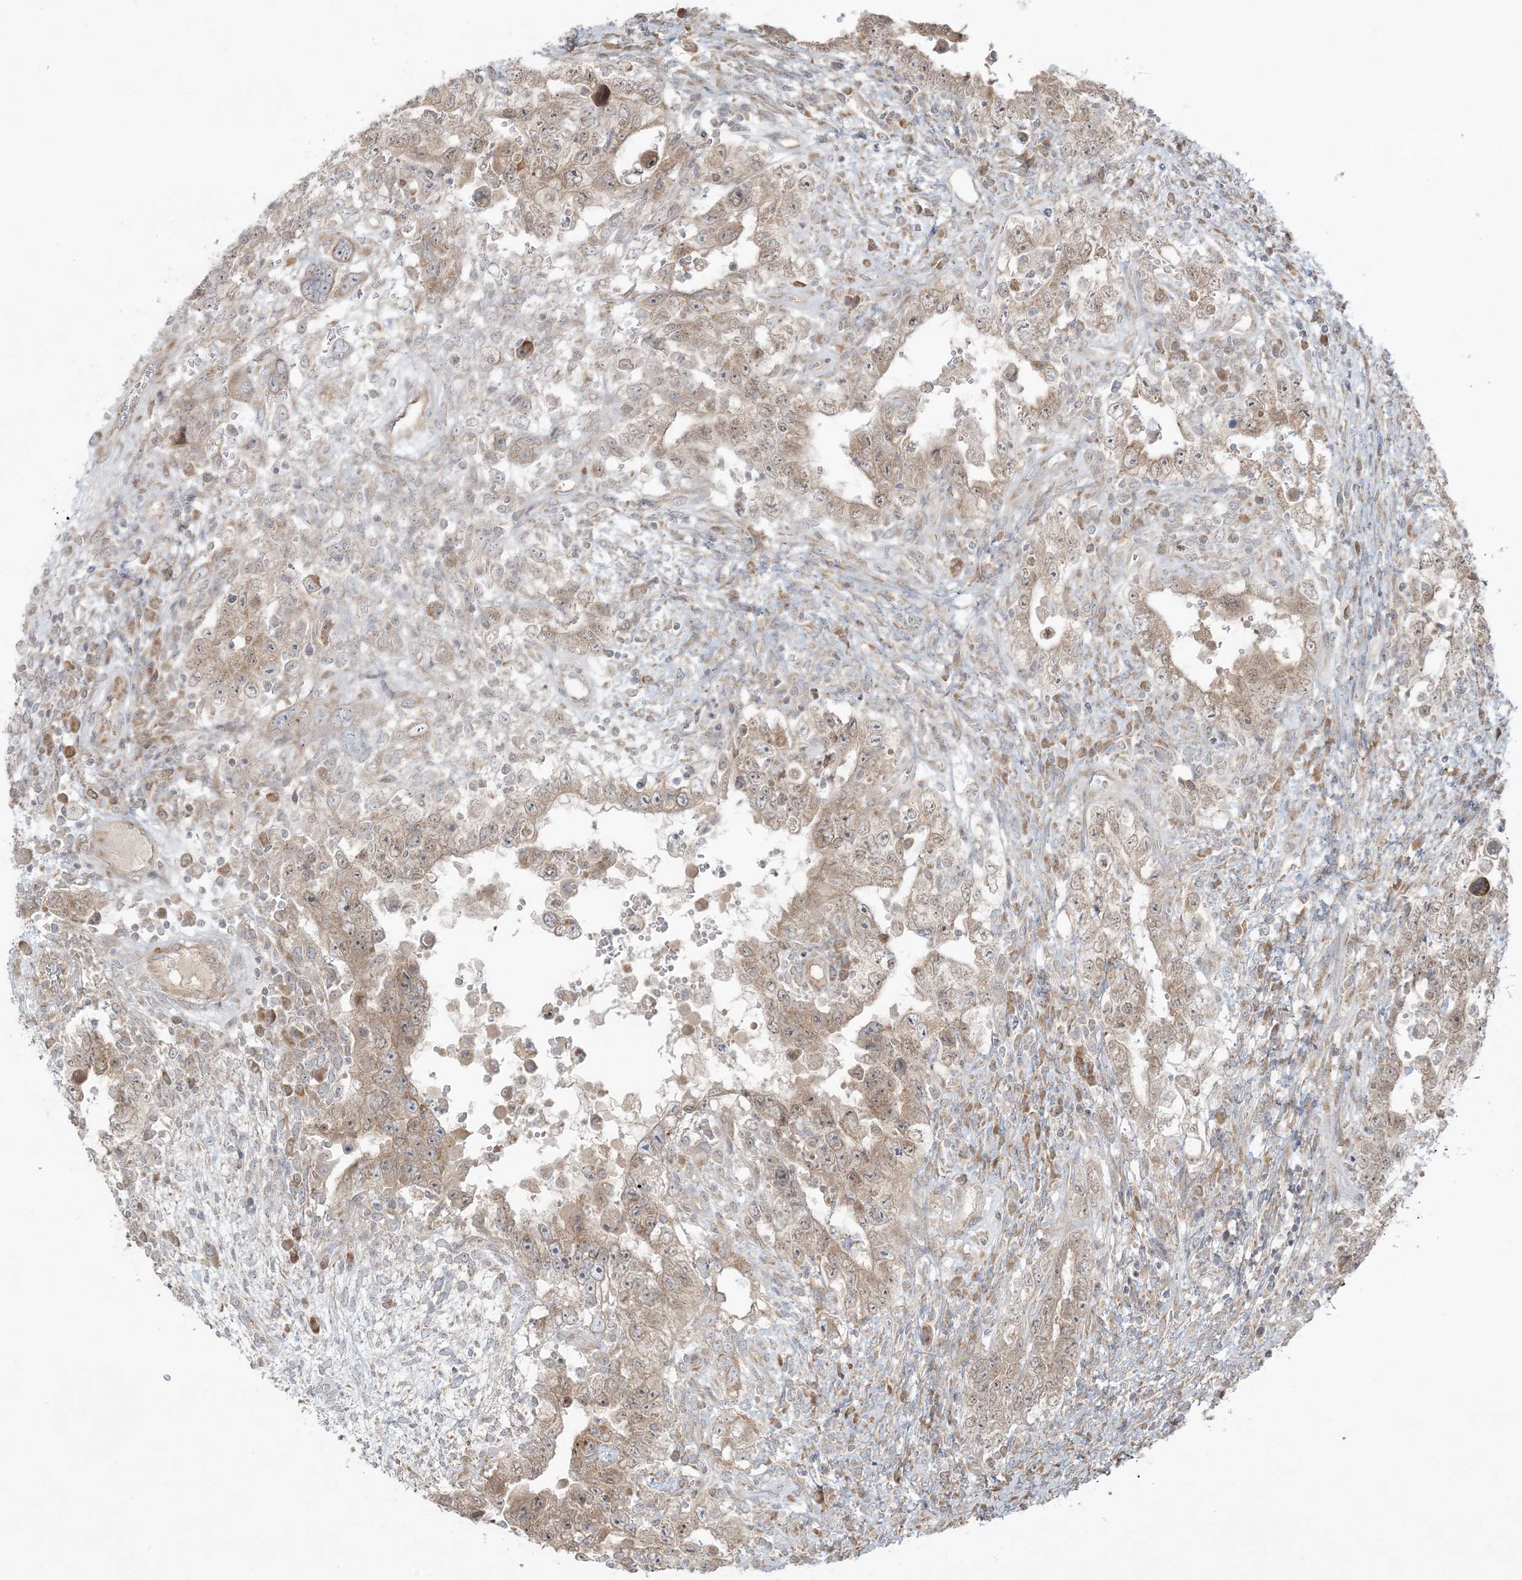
{"staining": {"intensity": "weak", "quantity": ">75%", "location": "cytoplasmic/membranous"}, "tissue": "testis cancer", "cell_type": "Tumor cells", "image_type": "cancer", "snomed": [{"axis": "morphology", "description": "Carcinoma, Embryonal, NOS"}, {"axis": "topography", "description": "Testis"}], "caption": "An image of human testis cancer (embryonal carcinoma) stained for a protein reveals weak cytoplasmic/membranous brown staining in tumor cells.", "gene": "ZNF263", "patient": {"sex": "male", "age": 26}}